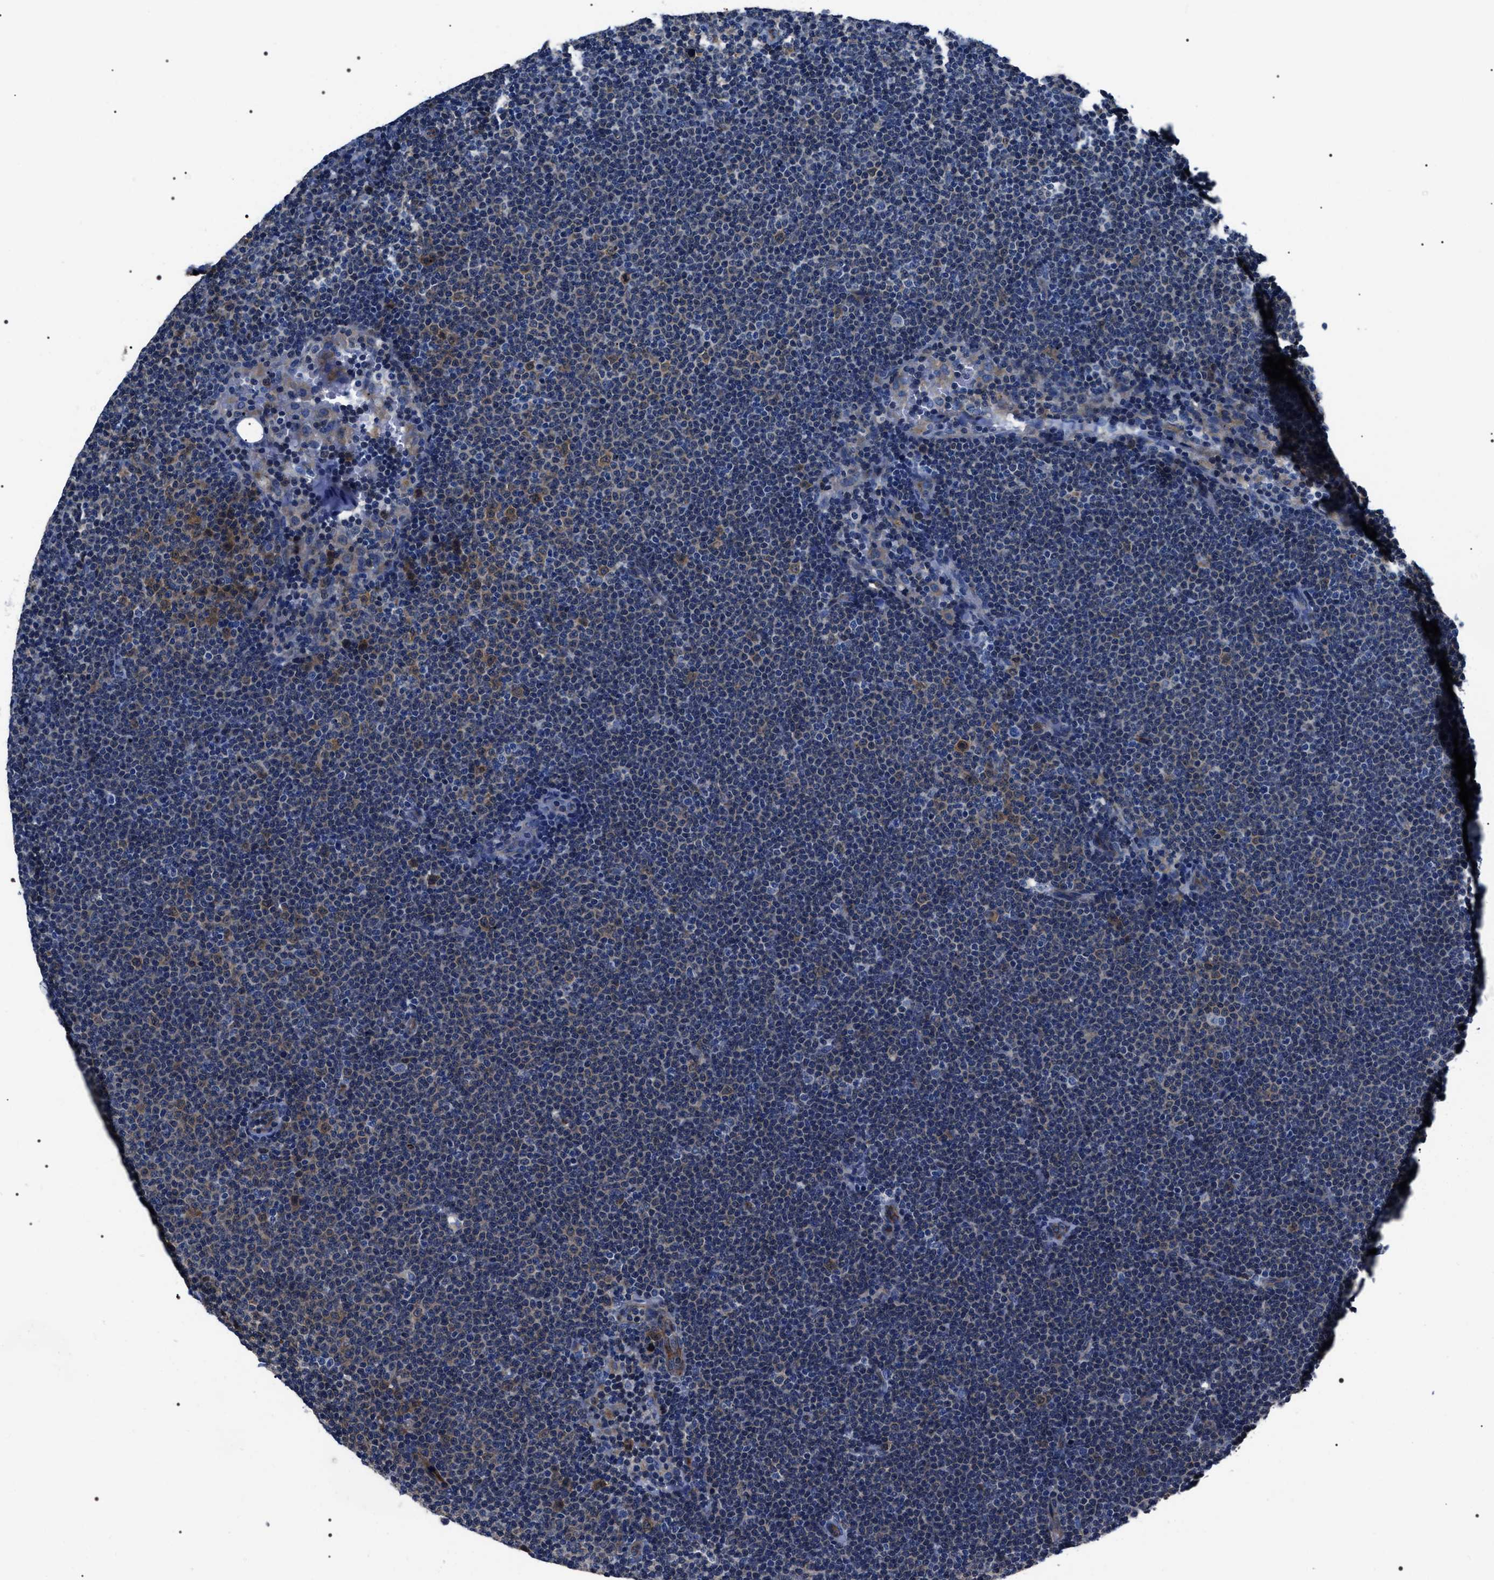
{"staining": {"intensity": "weak", "quantity": "<25%", "location": "cytoplasmic/membranous"}, "tissue": "lymphoma", "cell_type": "Tumor cells", "image_type": "cancer", "snomed": [{"axis": "morphology", "description": "Malignant lymphoma, non-Hodgkin's type, Low grade"}, {"axis": "topography", "description": "Lymph node"}], "caption": "A photomicrograph of lymphoma stained for a protein exhibits no brown staining in tumor cells.", "gene": "BAG2", "patient": {"sex": "female", "age": 53}}